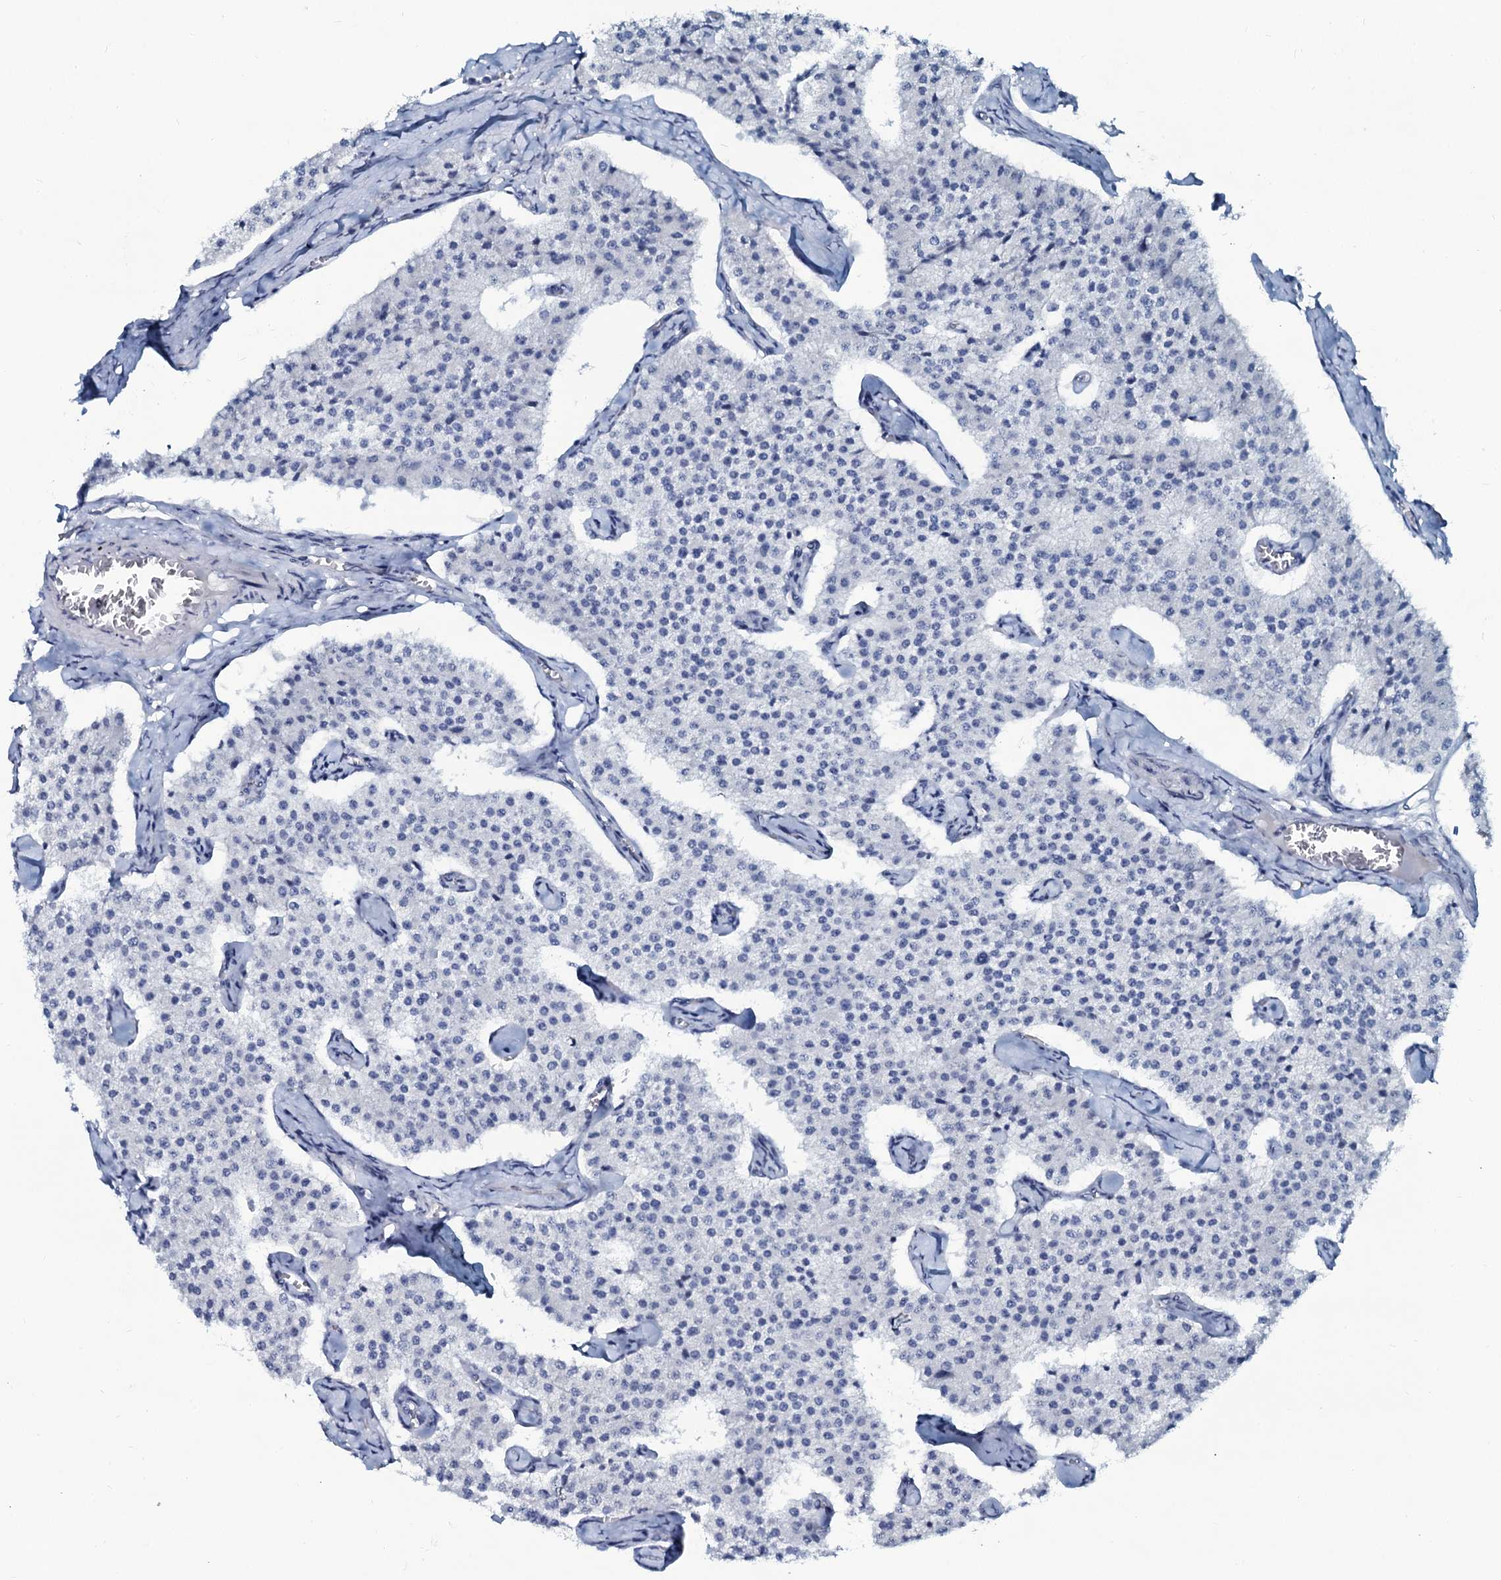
{"staining": {"intensity": "negative", "quantity": "none", "location": "none"}, "tissue": "carcinoid", "cell_type": "Tumor cells", "image_type": "cancer", "snomed": [{"axis": "morphology", "description": "Carcinoid, malignant, NOS"}, {"axis": "topography", "description": "Colon"}], "caption": "Immunohistochemistry (IHC) of malignant carcinoid shows no positivity in tumor cells.", "gene": "C10orf88", "patient": {"sex": "female", "age": 52}}